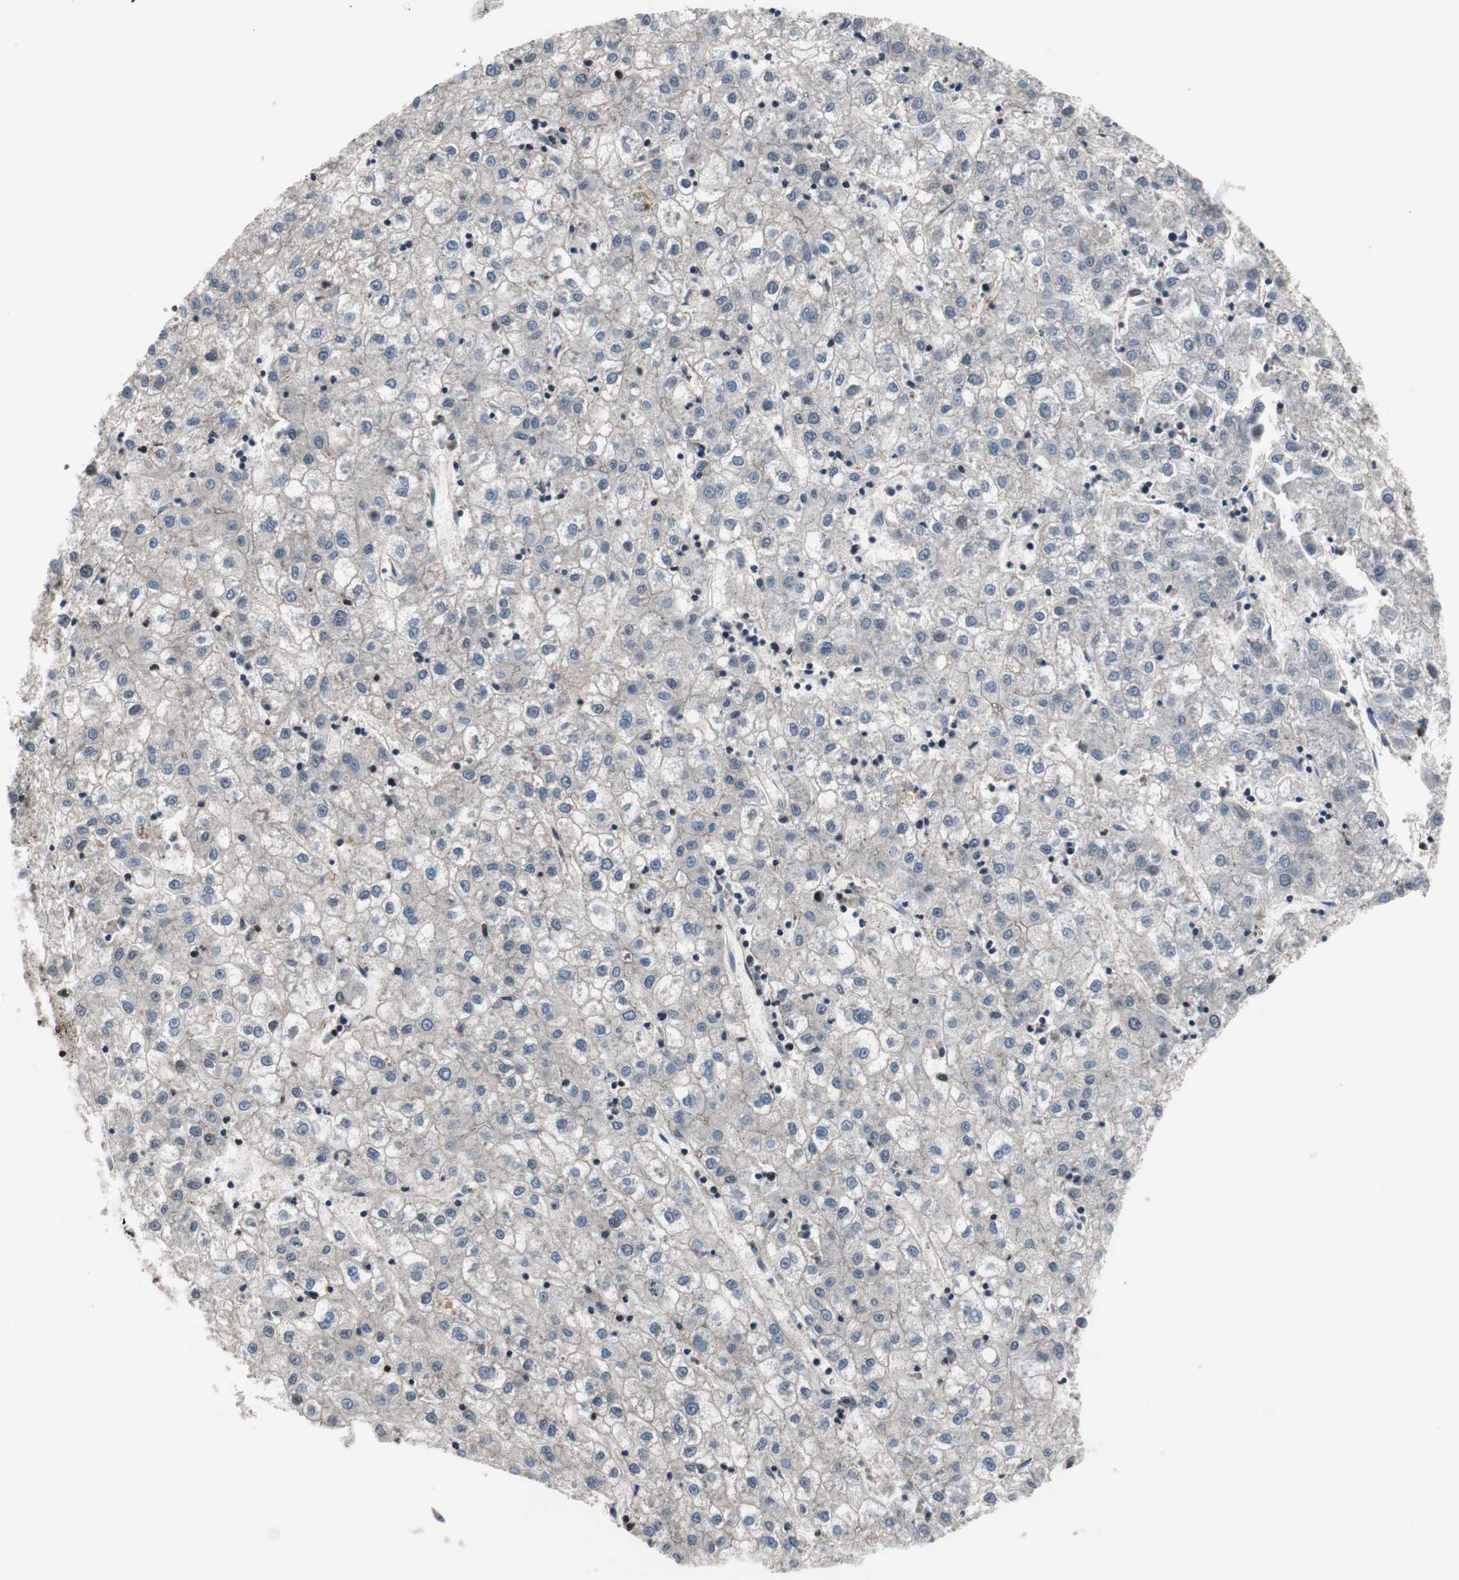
{"staining": {"intensity": "negative", "quantity": "none", "location": "none"}, "tissue": "liver cancer", "cell_type": "Tumor cells", "image_type": "cancer", "snomed": [{"axis": "morphology", "description": "Carcinoma, Hepatocellular, NOS"}, {"axis": "topography", "description": "Liver"}], "caption": "Tumor cells are negative for brown protein staining in hepatocellular carcinoma (liver). (Stains: DAB (3,3'-diaminobenzidine) IHC with hematoxylin counter stain, Microscopy: brightfield microscopy at high magnification).", "gene": "RFC1", "patient": {"sex": "male", "age": 72}}